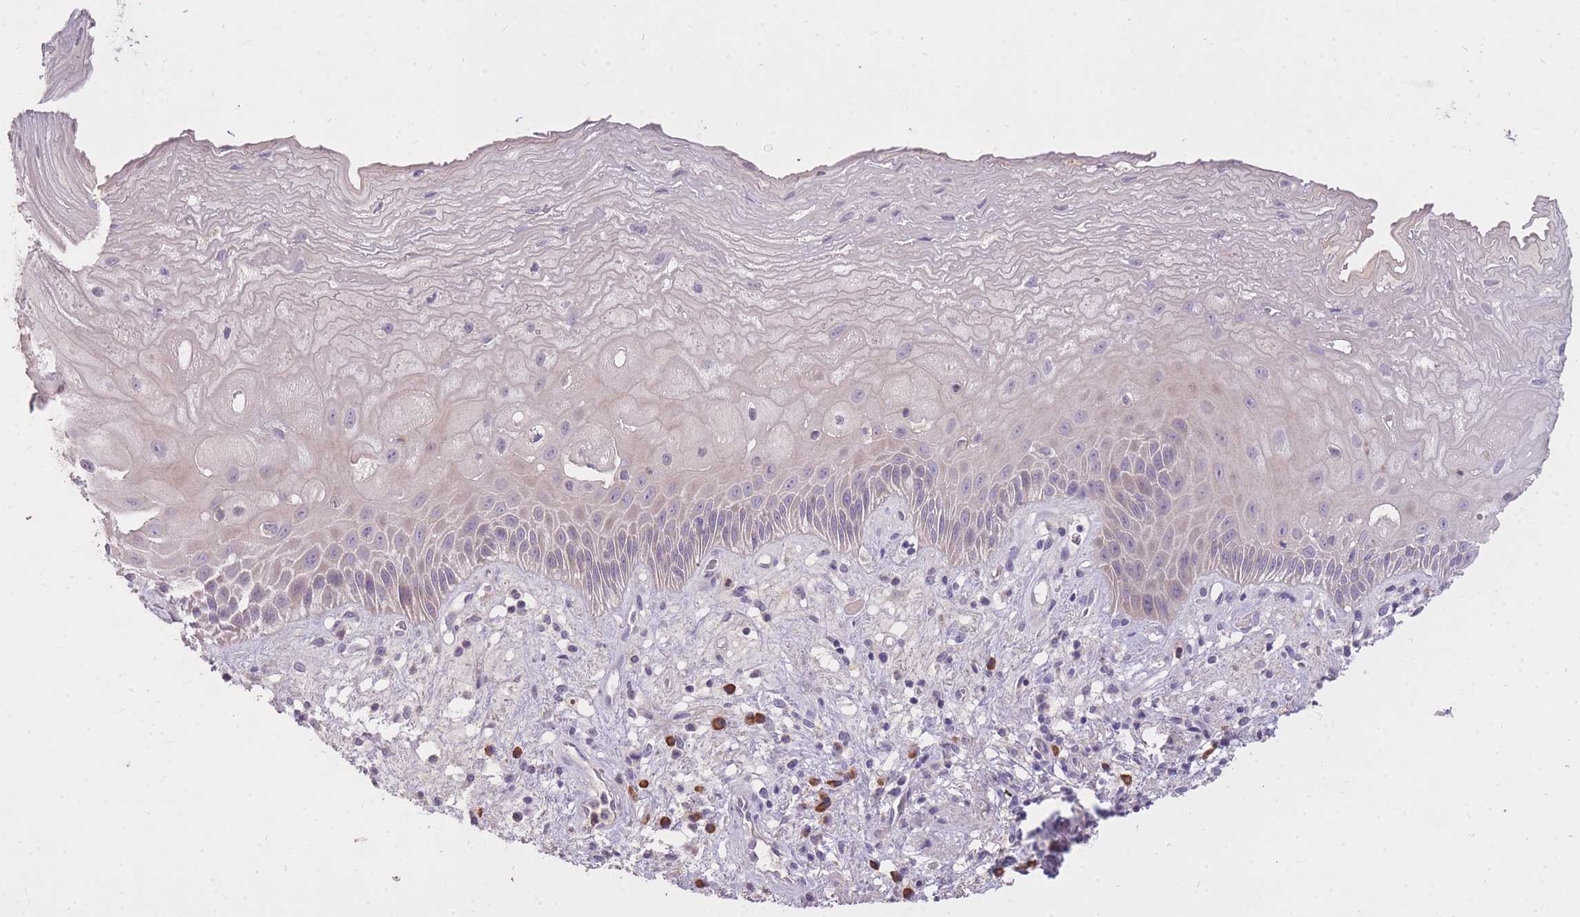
{"staining": {"intensity": "negative", "quantity": "none", "location": "none"}, "tissue": "esophagus", "cell_type": "Squamous epithelial cells", "image_type": "normal", "snomed": [{"axis": "morphology", "description": "Normal tissue, NOS"}, {"axis": "topography", "description": "Esophagus"}], "caption": "Unremarkable esophagus was stained to show a protein in brown. There is no significant expression in squamous epithelial cells.", "gene": "FRG2B", "patient": {"sex": "male", "age": 60}}